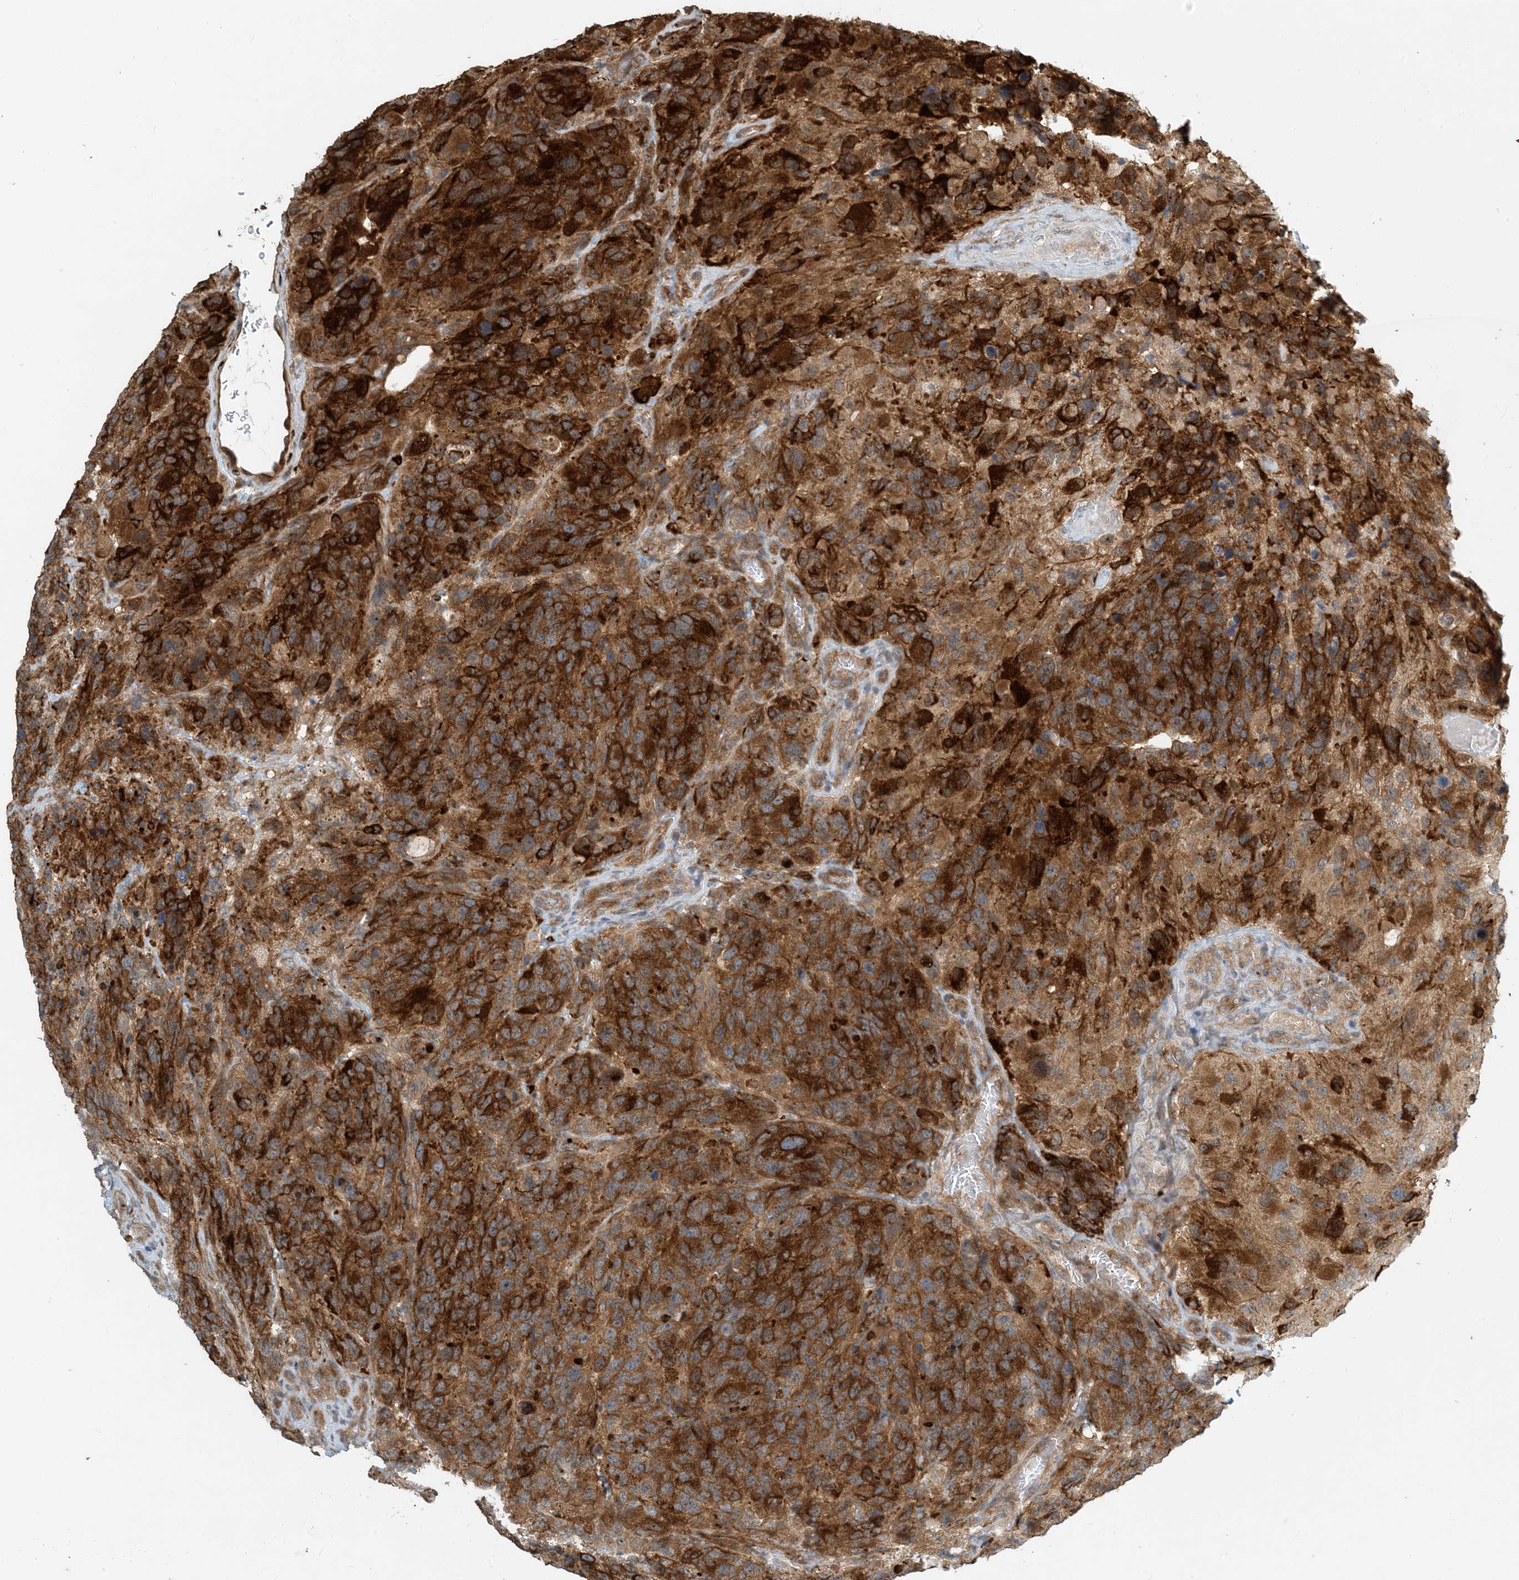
{"staining": {"intensity": "strong", "quantity": ">75%", "location": "cytoplasmic/membranous"}, "tissue": "glioma", "cell_type": "Tumor cells", "image_type": "cancer", "snomed": [{"axis": "morphology", "description": "Glioma, malignant, High grade"}, {"axis": "topography", "description": "Brain"}], "caption": "Human malignant glioma (high-grade) stained with a brown dye exhibits strong cytoplasmic/membranous positive positivity in about >75% of tumor cells.", "gene": "ZBTB3", "patient": {"sex": "male", "age": 69}}